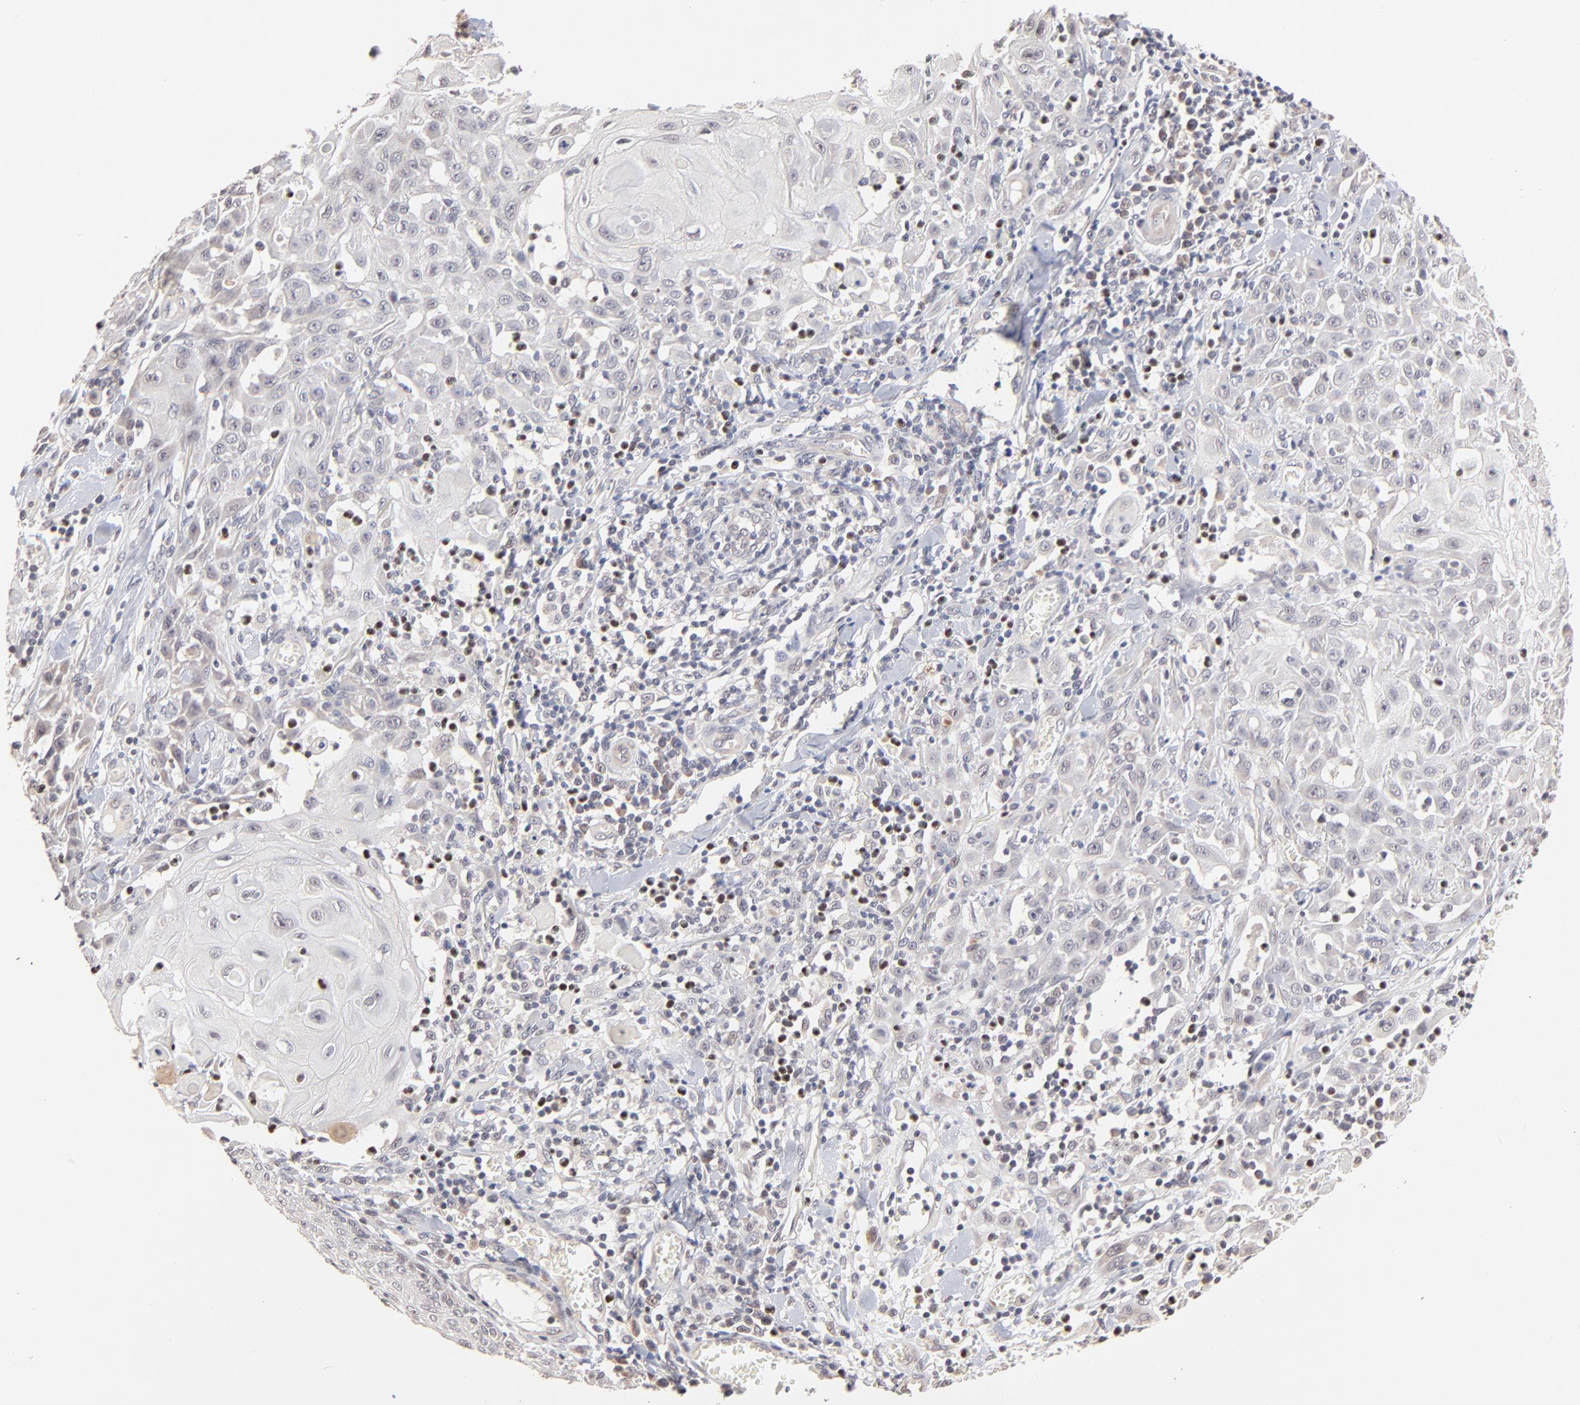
{"staining": {"intensity": "negative", "quantity": "none", "location": "none"}, "tissue": "skin cancer", "cell_type": "Tumor cells", "image_type": "cancer", "snomed": [{"axis": "morphology", "description": "Squamous cell carcinoma, NOS"}, {"axis": "topography", "description": "Skin"}], "caption": "IHC of skin squamous cell carcinoma displays no expression in tumor cells. (Immunohistochemistry (ihc), brightfield microscopy, high magnification).", "gene": "MSL2", "patient": {"sex": "male", "age": 24}}